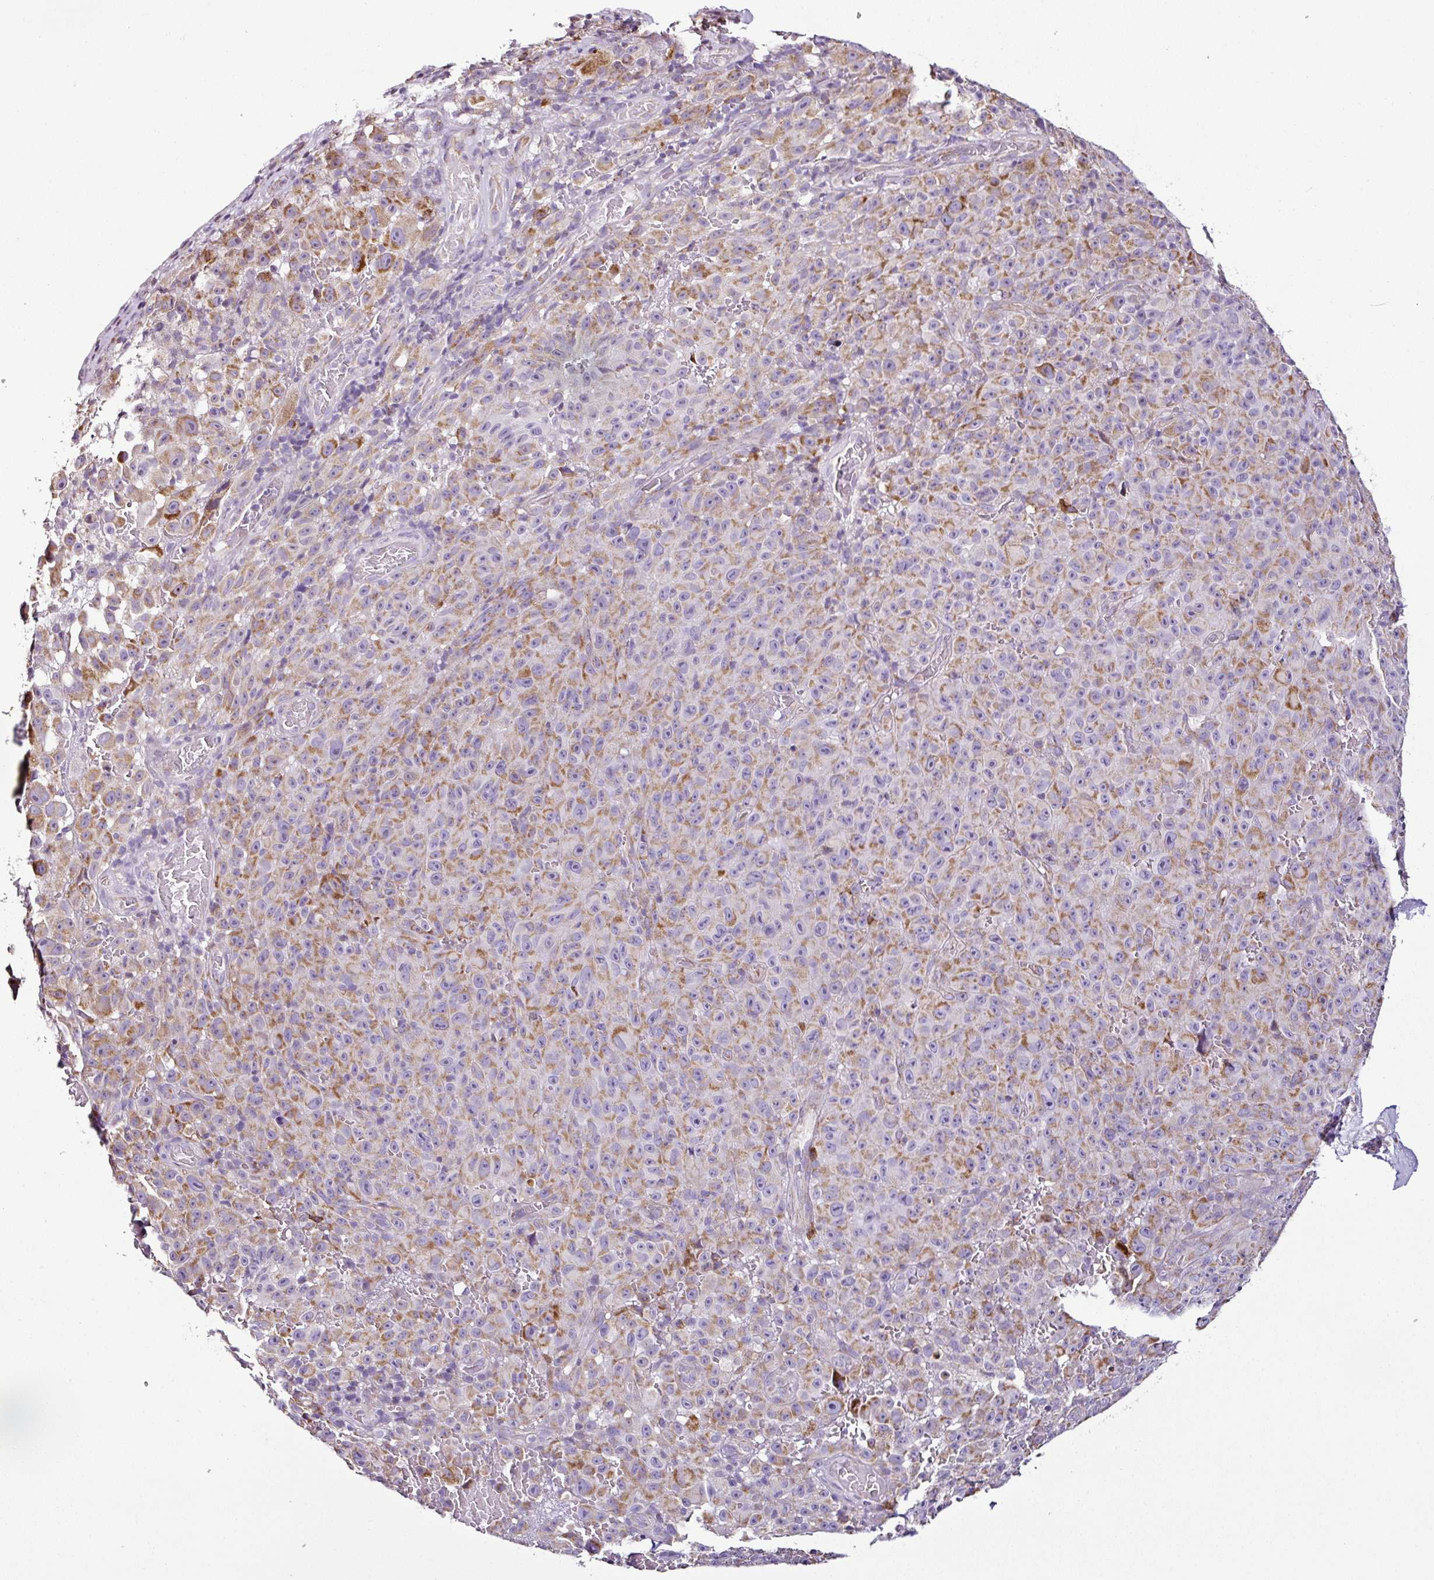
{"staining": {"intensity": "moderate", "quantity": "25%-75%", "location": "cytoplasmic/membranous"}, "tissue": "melanoma", "cell_type": "Tumor cells", "image_type": "cancer", "snomed": [{"axis": "morphology", "description": "Malignant melanoma, NOS"}, {"axis": "topography", "description": "Skin"}], "caption": "This is a photomicrograph of immunohistochemistry staining of melanoma, which shows moderate expression in the cytoplasmic/membranous of tumor cells.", "gene": "DPAGT1", "patient": {"sex": "female", "age": 82}}